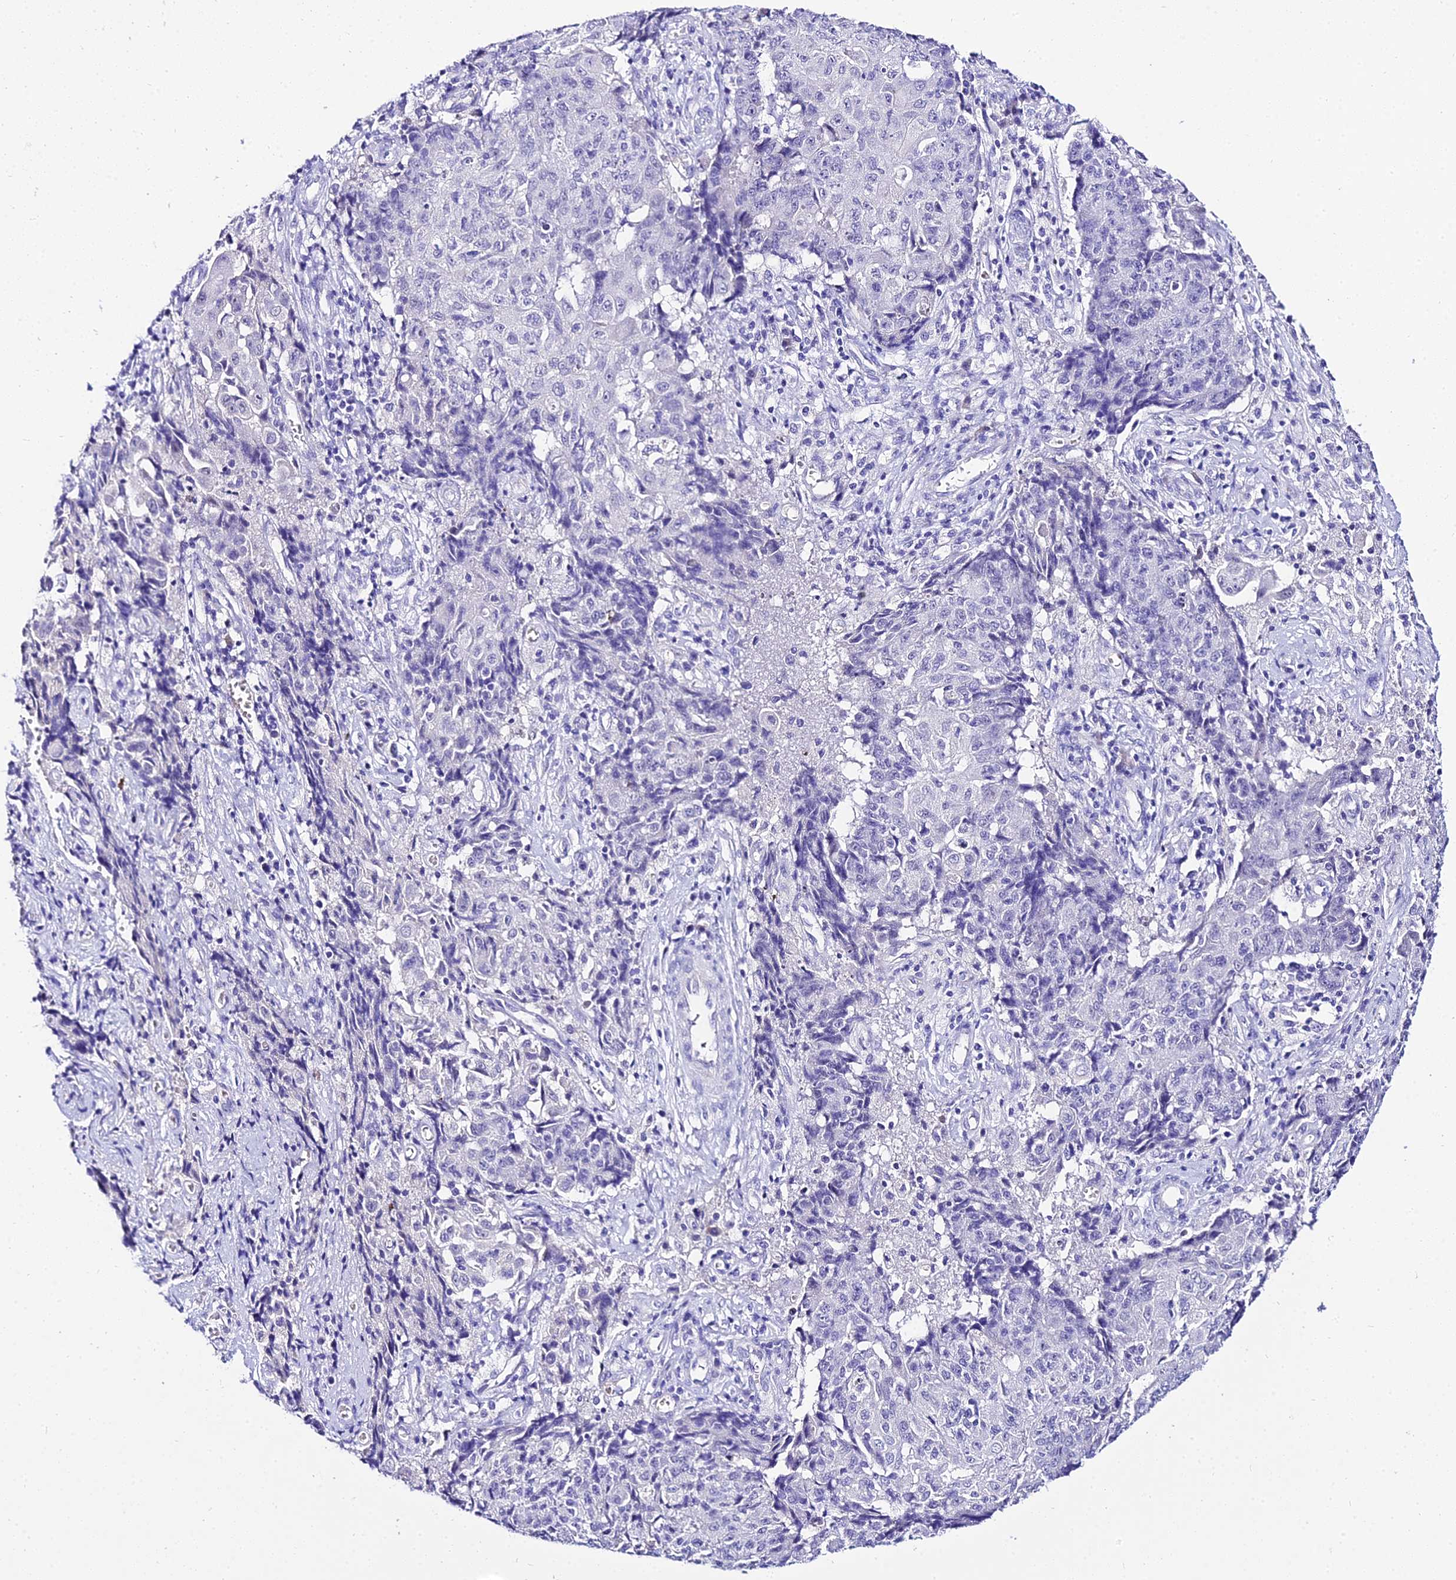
{"staining": {"intensity": "negative", "quantity": "none", "location": "none"}, "tissue": "ovarian cancer", "cell_type": "Tumor cells", "image_type": "cancer", "snomed": [{"axis": "morphology", "description": "Carcinoma, endometroid"}, {"axis": "topography", "description": "Ovary"}], "caption": "A high-resolution image shows IHC staining of ovarian cancer (endometroid carcinoma), which shows no significant staining in tumor cells.", "gene": "DEFB106A", "patient": {"sex": "female", "age": 42}}